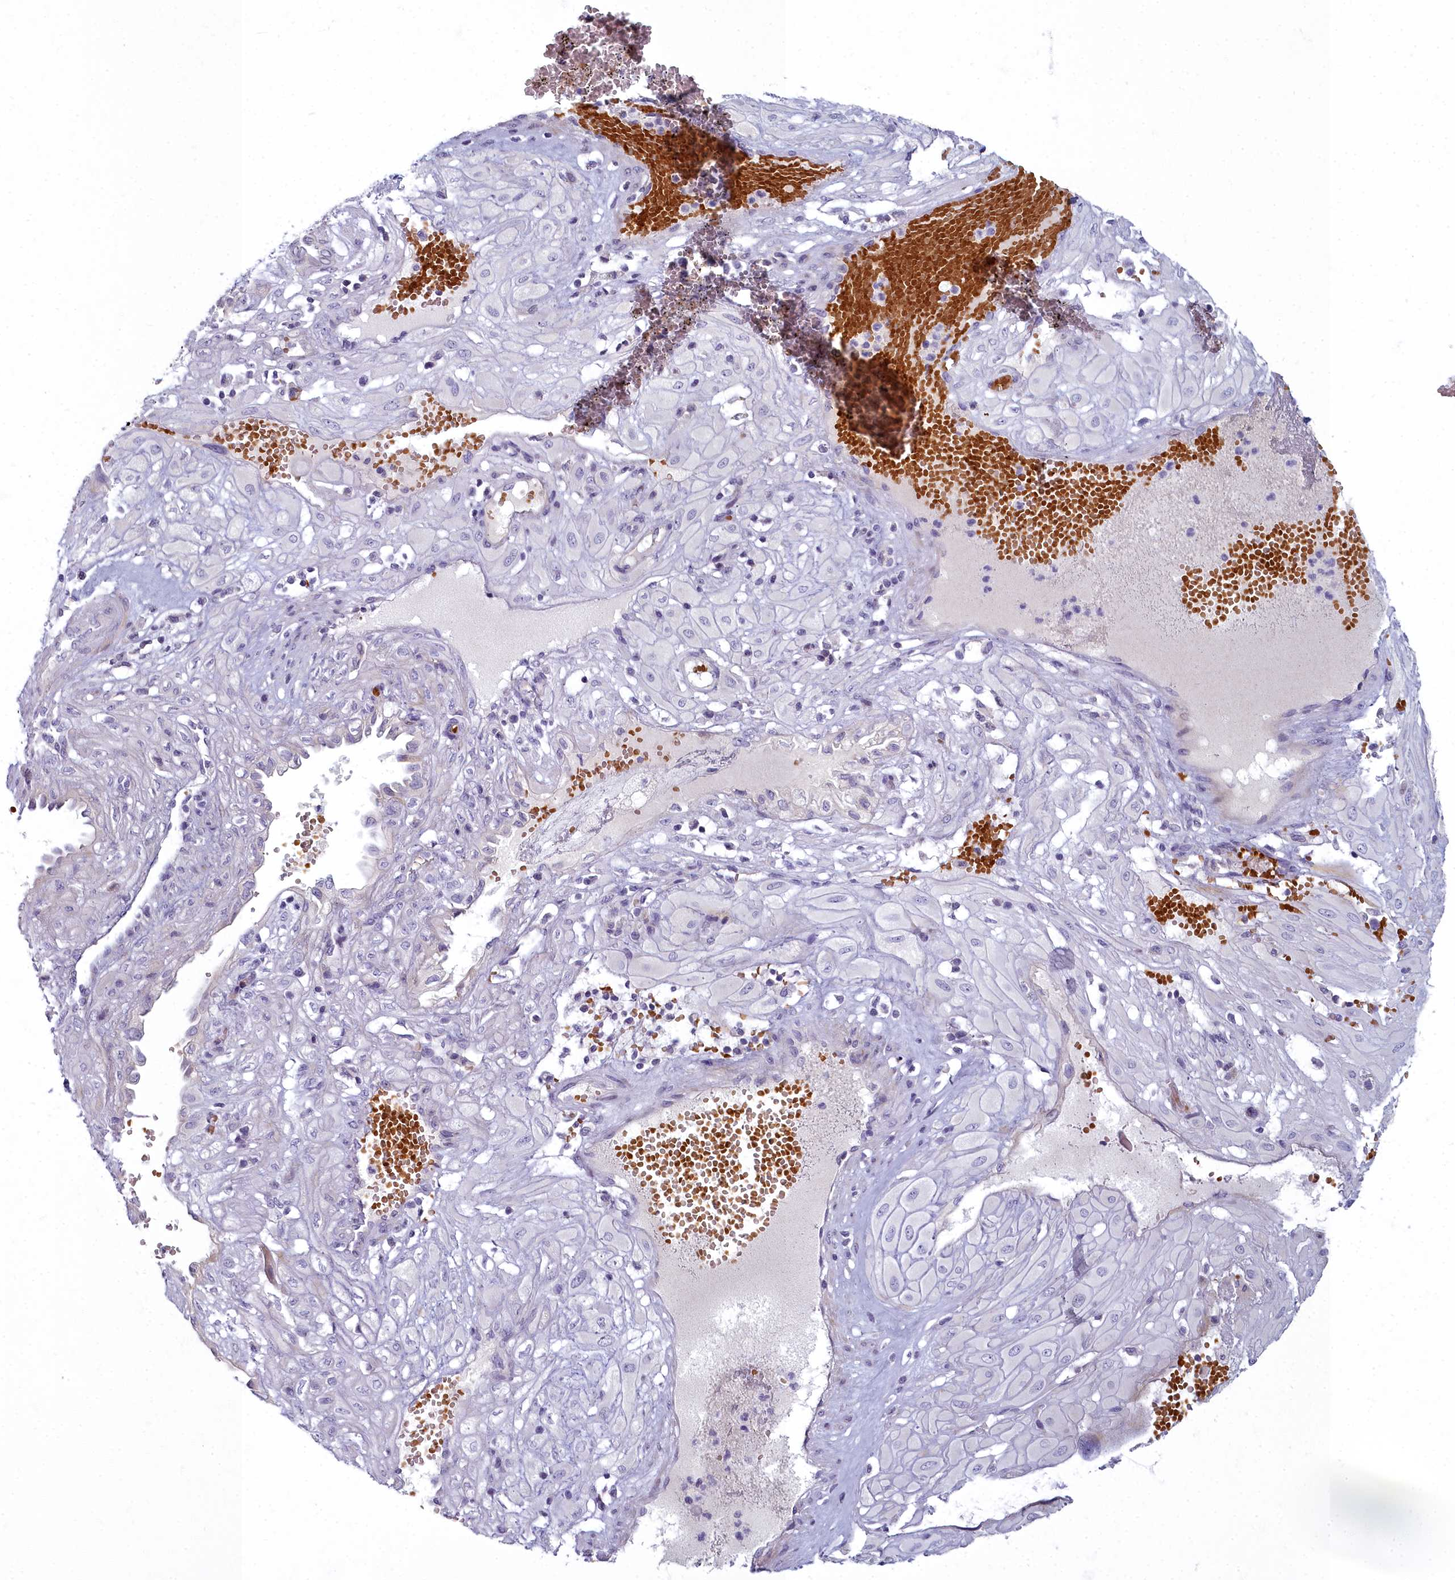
{"staining": {"intensity": "negative", "quantity": "none", "location": "none"}, "tissue": "cervical cancer", "cell_type": "Tumor cells", "image_type": "cancer", "snomed": [{"axis": "morphology", "description": "Squamous cell carcinoma, NOS"}, {"axis": "topography", "description": "Cervix"}], "caption": "The immunohistochemistry (IHC) photomicrograph has no significant expression in tumor cells of cervical cancer tissue.", "gene": "ARL15", "patient": {"sex": "female", "age": 36}}